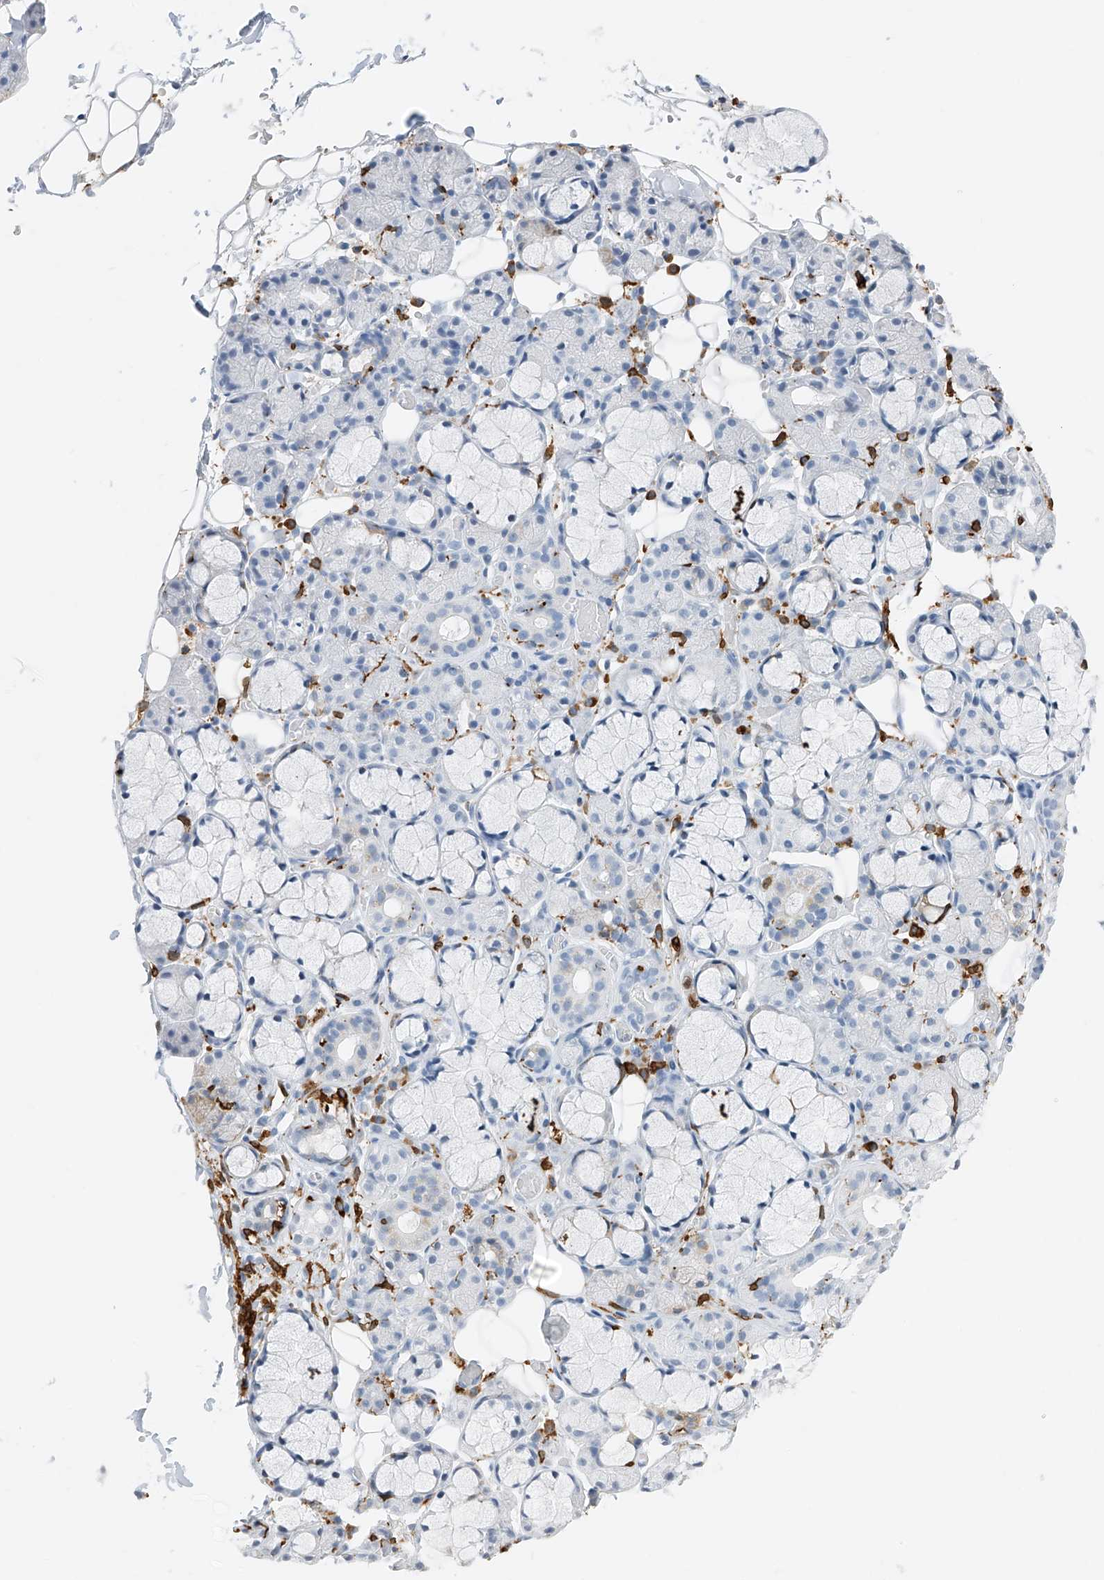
{"staining": {"intensity": "negative", "quantity": "none", "location": "none"}, "tissue": "salivary gland", "cell_type": "Glandular cells", "image_type": "normal", "snomed": [{"axis": "morphology", "description": "Normal tissue, NOS"}, {"axis": "topography", "description": "Salivary gland"}], "caption": "High power microscopy photomicrograph of an immunohistochemistry photomicrograph of normal salivary gland, revealing no significant staining in glandular cells.", "gene": "TBXAS1", "patient": {"sex": "male", "age": 63}}